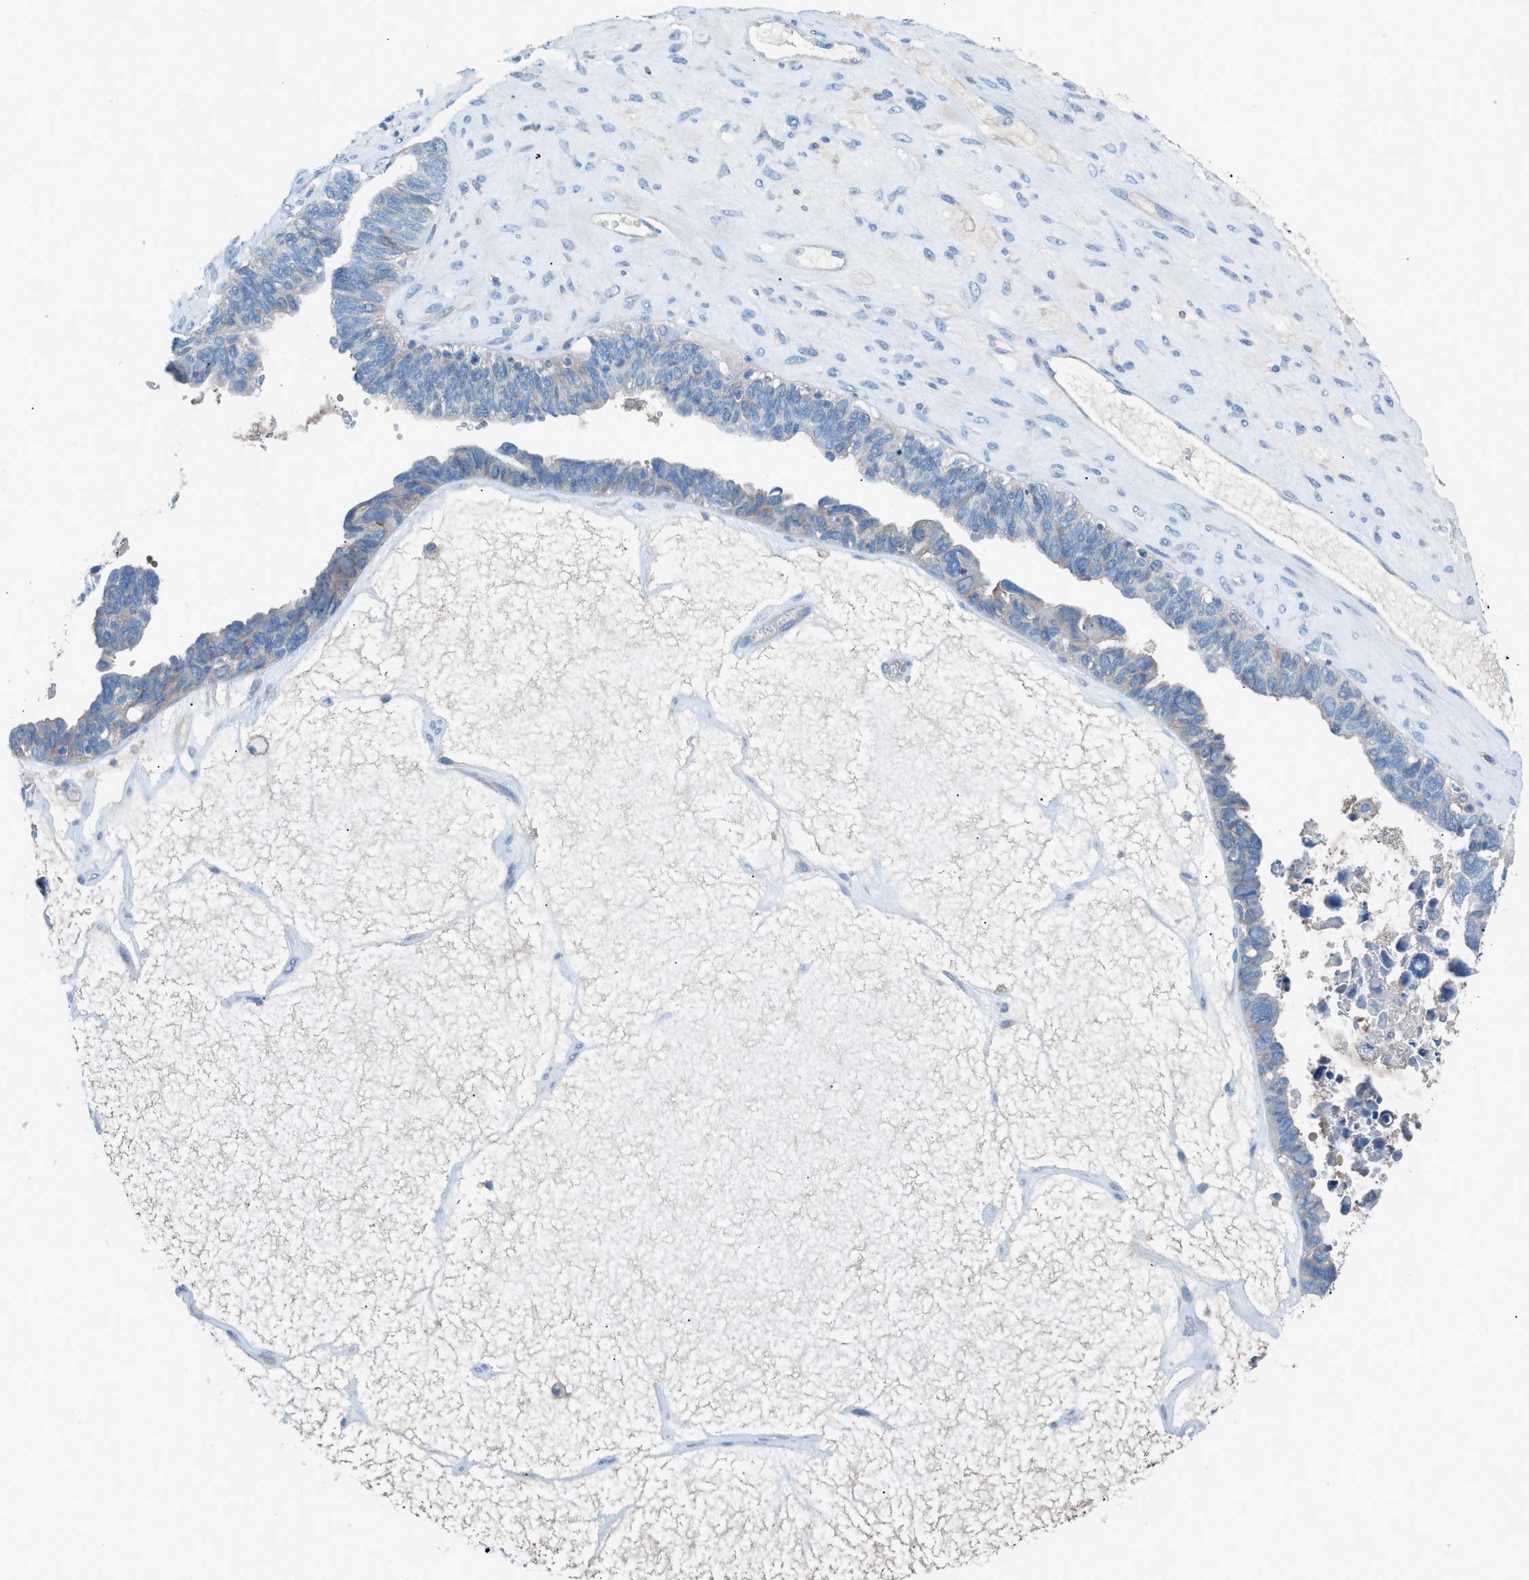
{"staining": {"intensity": "negative", "quantity": "none", "location": "none"}, "tissue": "ovarian cancer", "cell_type": "Tumor cells", "image_type": "cancer", "snomed": [{"axis": "morphology", "description": "Cystadenocarcinoma, serous, NOS"}, {"axis": "topography", "description": "Ovary"}], "caption": "Tumor cells show no significant expression in serous cystadenocarcinoma (ovarian).", "gene": "C5AR2", "patient": {"sex": "female", "age": 79}}